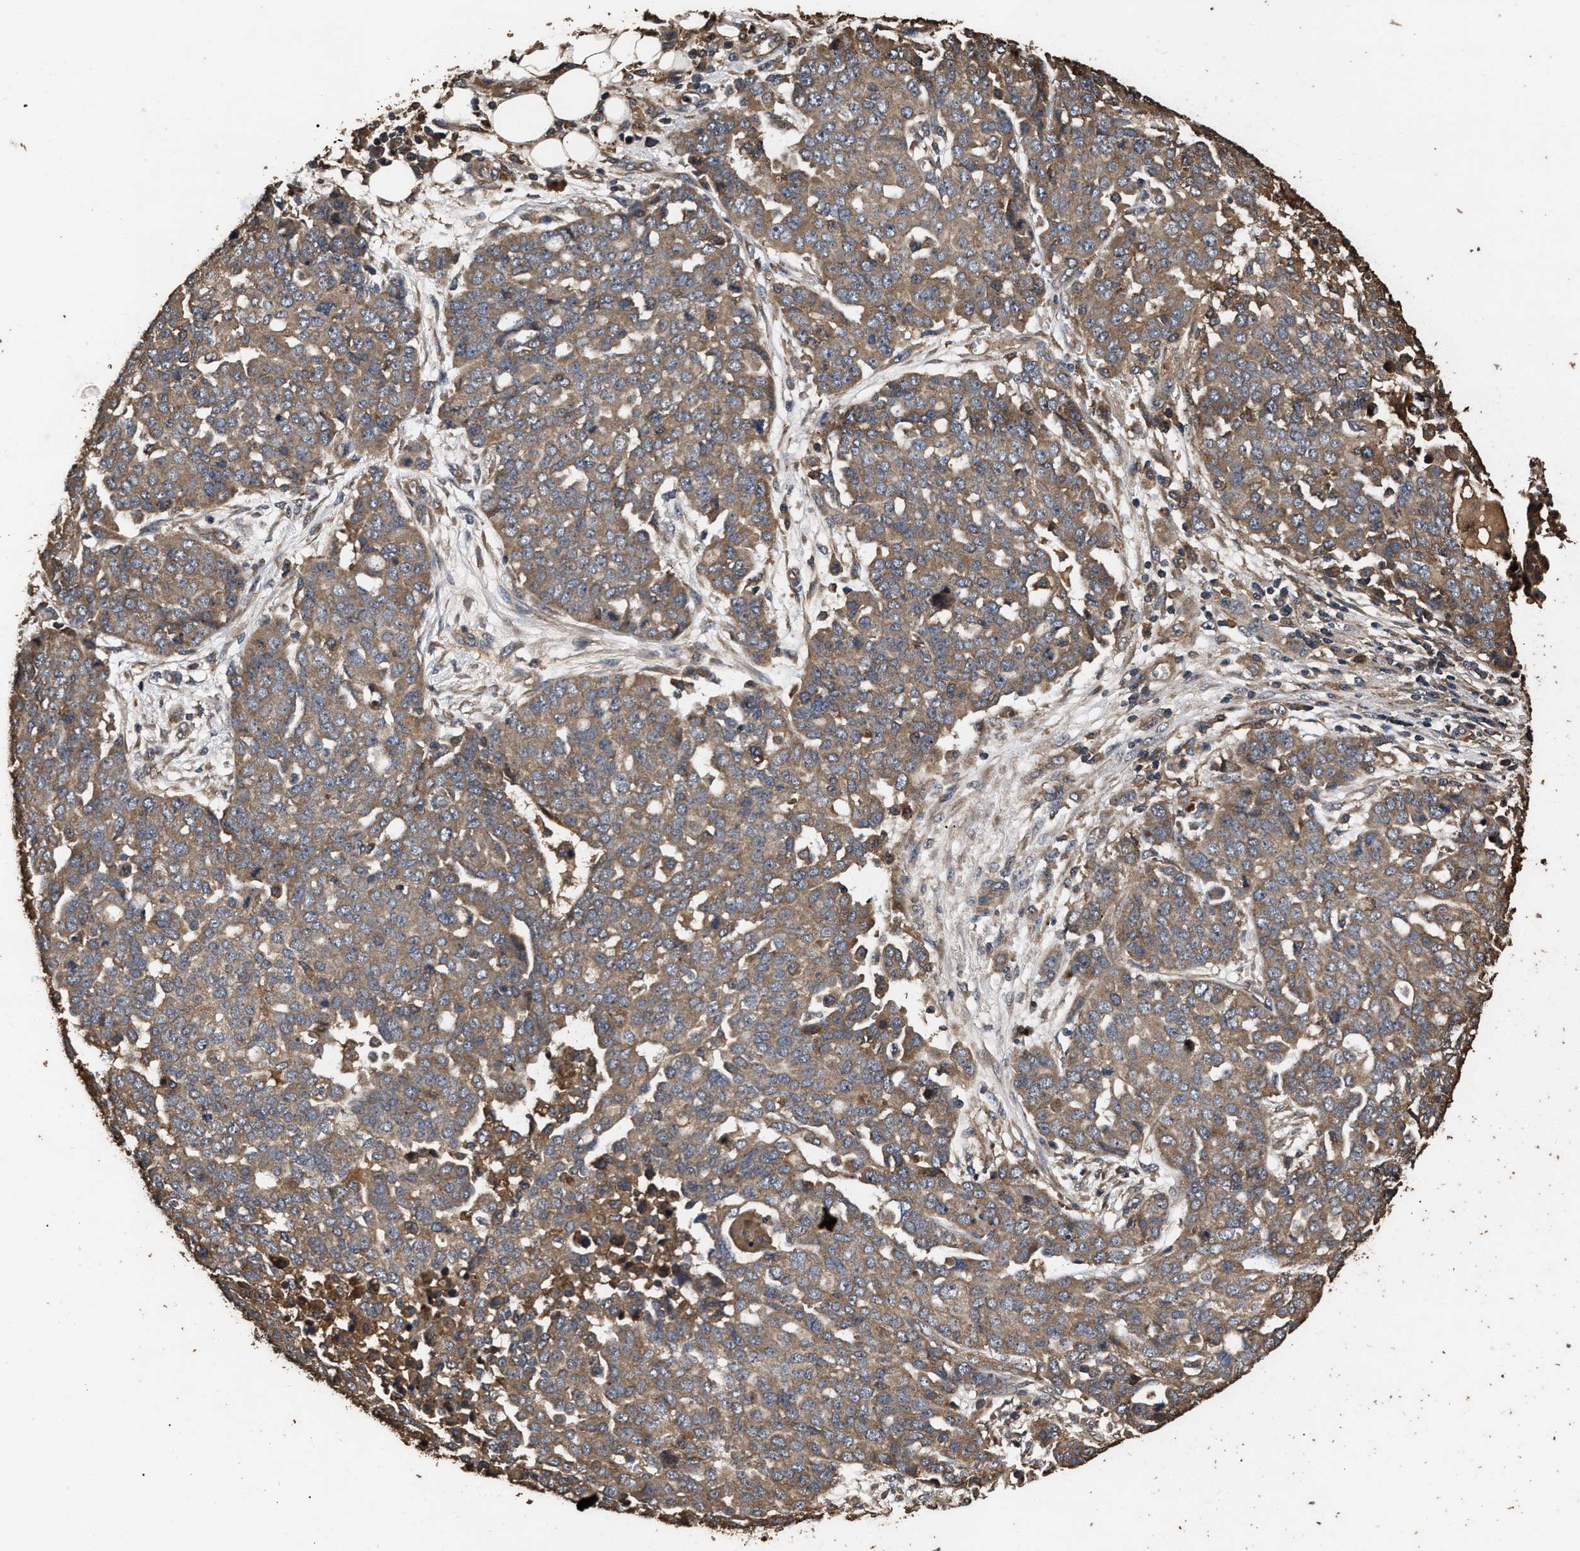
{"staining": {"intensity": "moderate", "quantity": ">75%", "location": "cytoplasmic/membranous"}, "tissue": "ovarian cancer", "cell_type": "Tumor cells", "image_type": "cancer", "snomed": [{"axis": "morphology", "description": "Cystadenocarcinoma, serous, NOS"}, {"axis": "topography", "description": "Soft tissue"}, {"axis": "topography", "description": "Ovary"}], "caption": "Human ovarian serous cystadenocarcinoma stained with a brown dye shows moderate cytoplasmic/membranous positive staining in about >75% of tumor cells.", "gene": "KYAT1", "patient": {"sex": "female", "age": 57}}